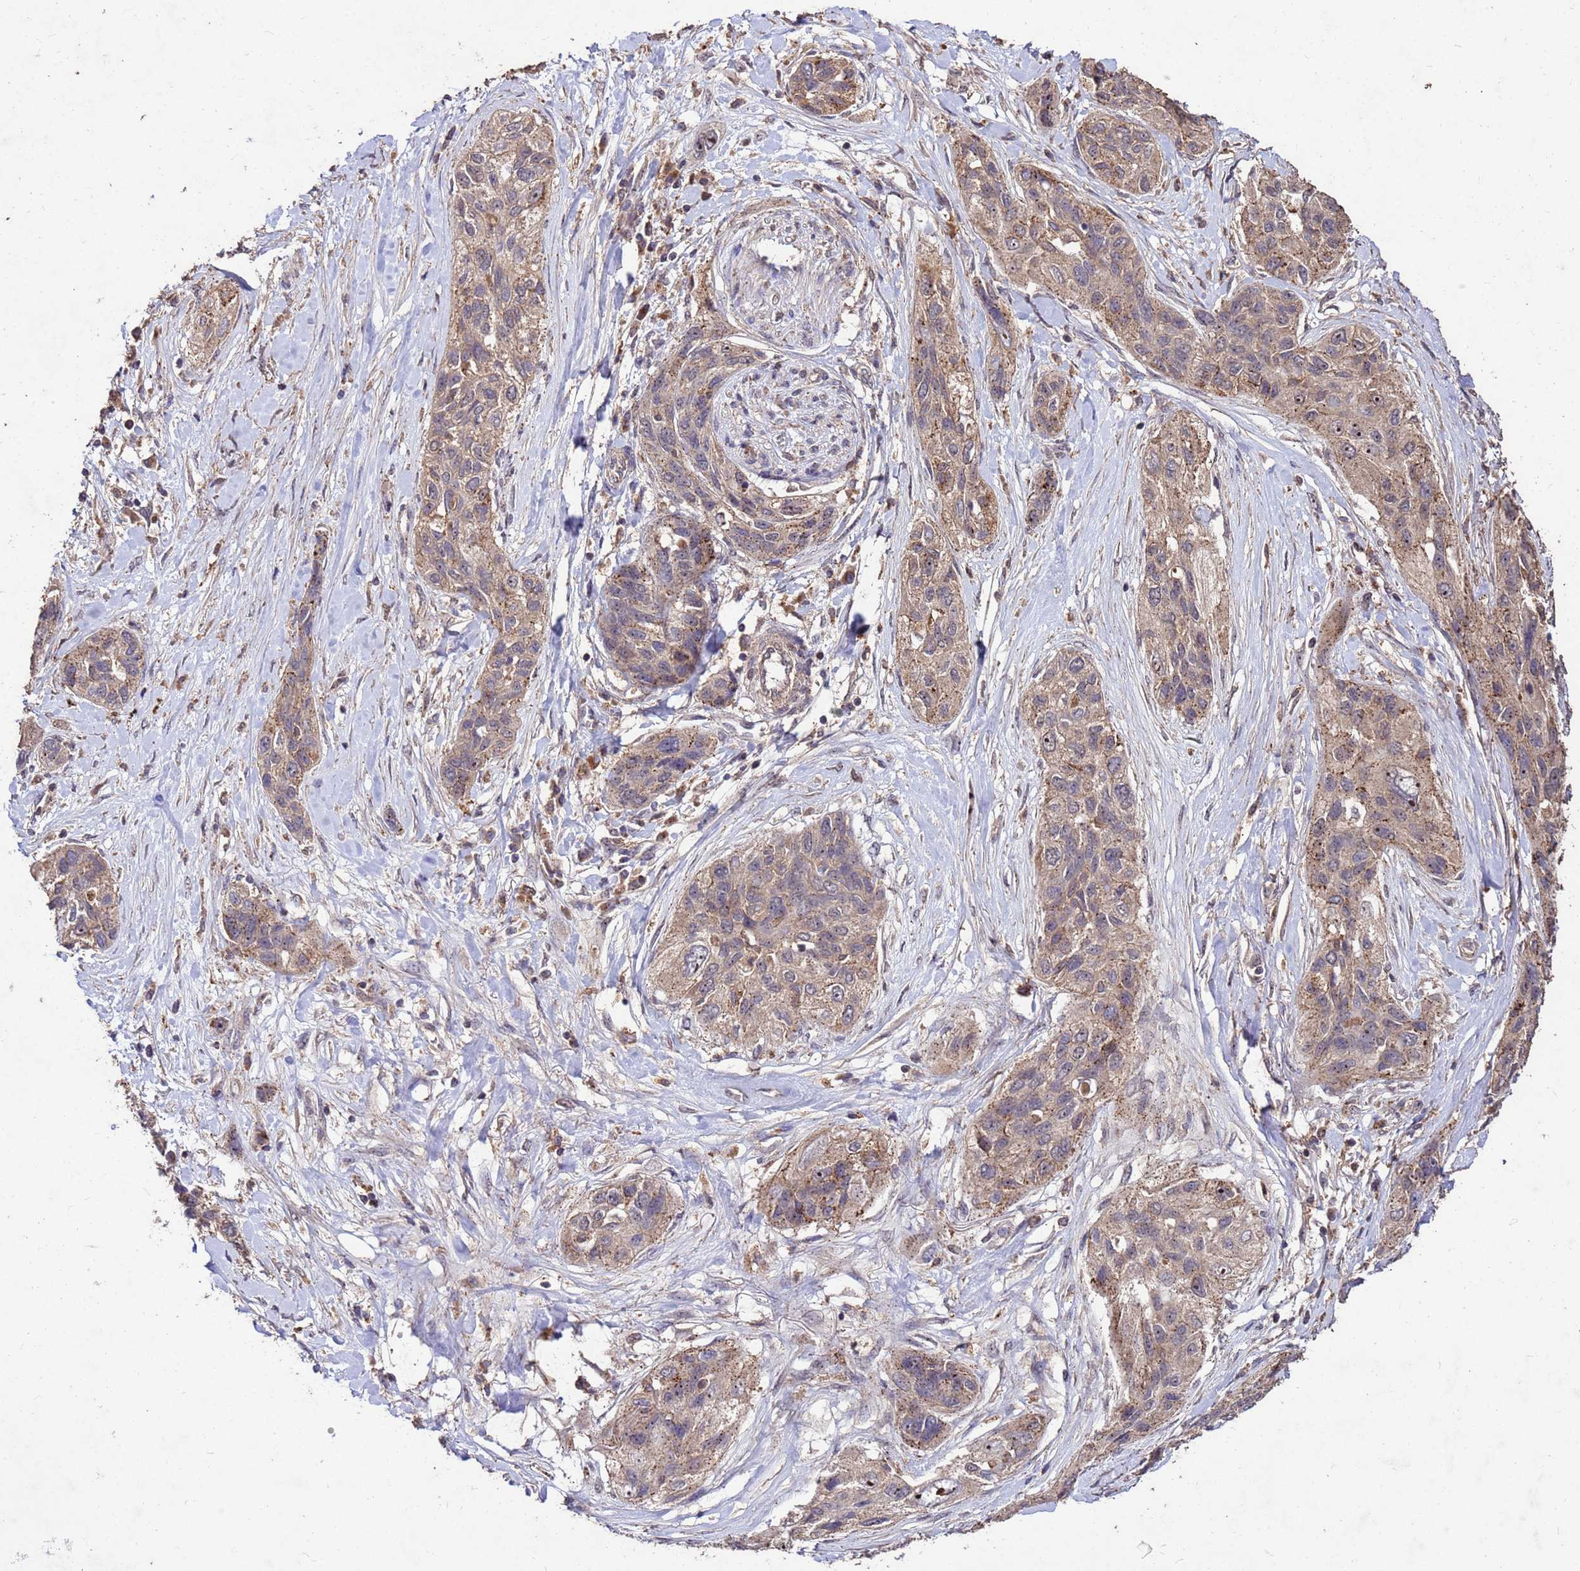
{"staining": {"intensity": "moderate", "quantity": ">75%", "location": "cytoplasmic/membranous"}, "tissue": "lung cancer", "cell_type": "Tumor cells", "image_type": "cancer", "snomed": [{"axis": "morphology", "description": "Squamous cell carcinoma, NOS"}, {"axis": "topography", "description": "Lung"}], "caption": "Immunohistochemical staining of lung cancer (squamous cell carcinoma) exhibits medium levels of moderate cytoplasmic/membranous staining in approximately >75% of tumor cells.", "gene": "TOR4A", "patient": {"sex": "female", "age": 70}}